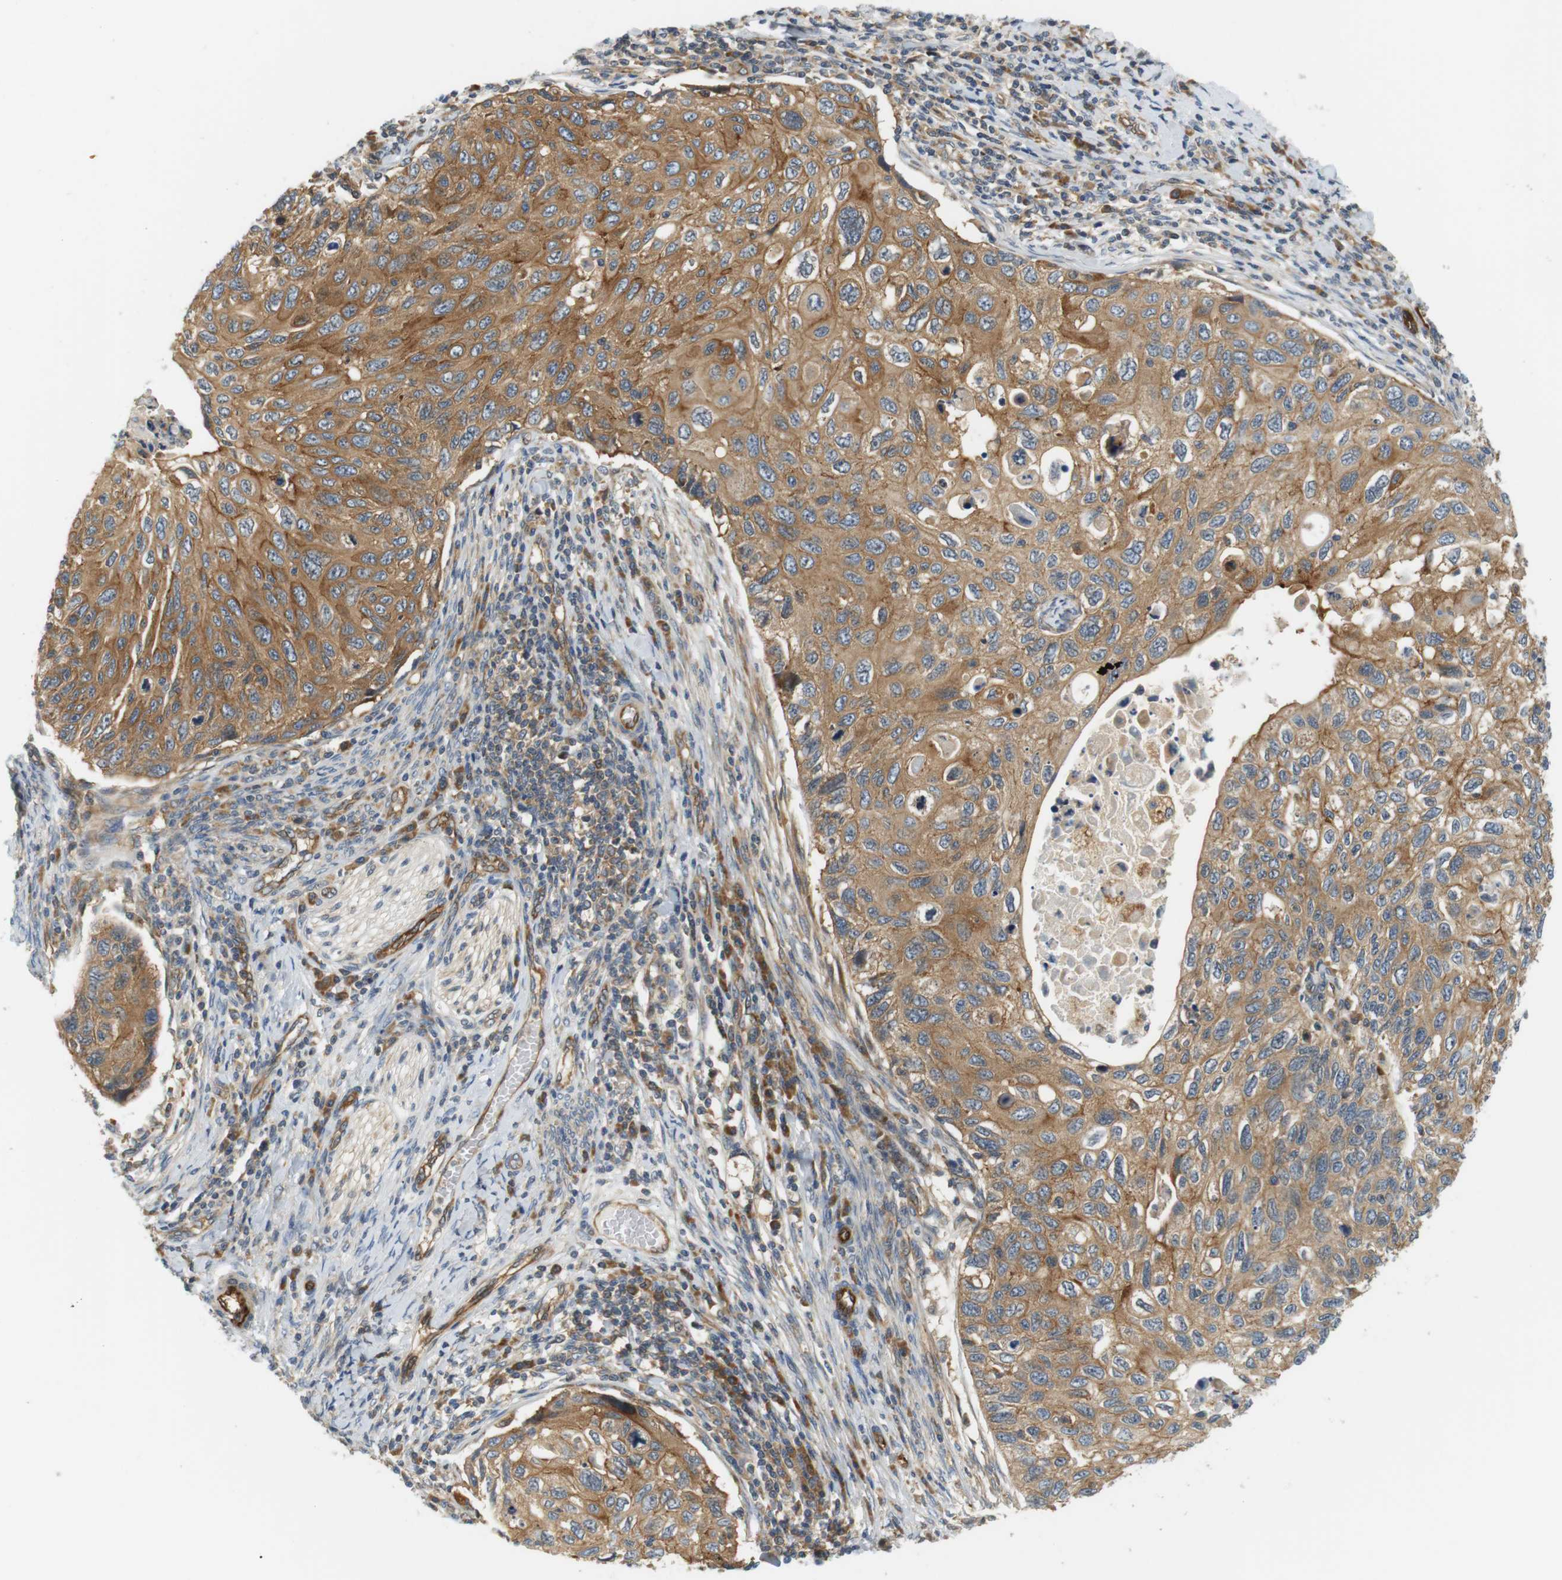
{"staining": {"intensity": "moderate", "quantity": ">75%", "location": "cytoplasmic/membranous"}, "tissue": "cervical cancer", "cell_type": "Tumor cells", "image_type": "cancer", "snomed": [{"axis": "morphology", "description": "Squamous cell carcinoma, NOS"}, {"axis": "topography", "description": "Cervix"}], "caption": "Moderate cytoplasmic/membranous expression is appreciated in about >75% of tumor cells in cervical squamous cell carcinoma. The staining is performed using DAB brown chromogen to label protein expression. The nuclei are counter-stained blue using hematoxylin.", "gene": "SH3GLB1", "patient": {"sex": "female", "age": 70}}